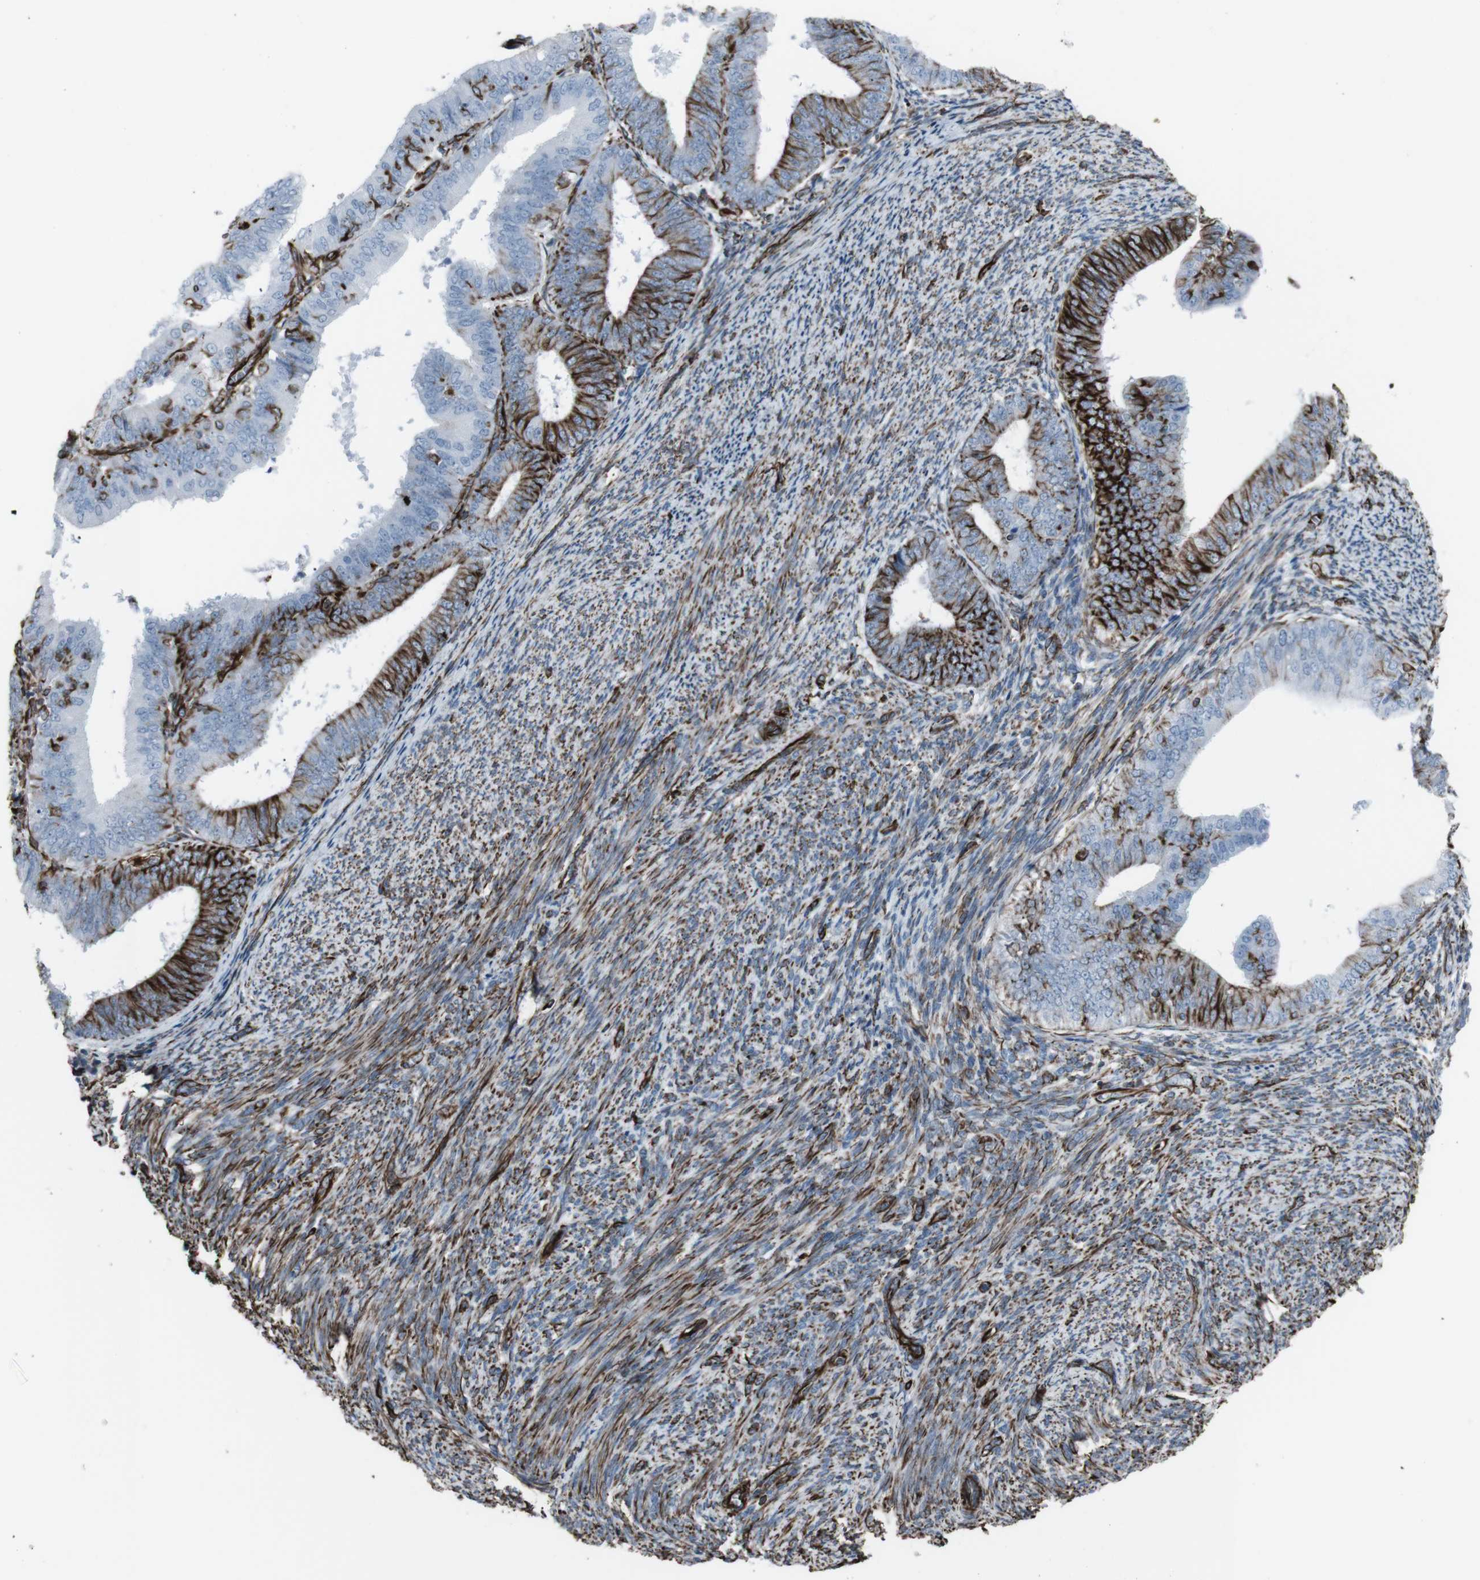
{"staining": {"intensity": "strong", "quantity": "25%-75%", "location": "cytoplasmic/membranous"}, "tissue": "endometrial cancer", "cell_type": "Tumor cells", "image_type": "cancer", "snomed": [{"axis": "morphology", "description": "Adenocarcinoma, NOS"}, {"axis": "topography", "description": "Endometrium"}], "caption": "Protein staining displays strong cytoplasmic/membranous positivity in about 25%-75% of tumor cells in adenocarcinoma (endometrial).", "gene": "ZDHHC6", "patient": {"sex": "female", "age": 63}}